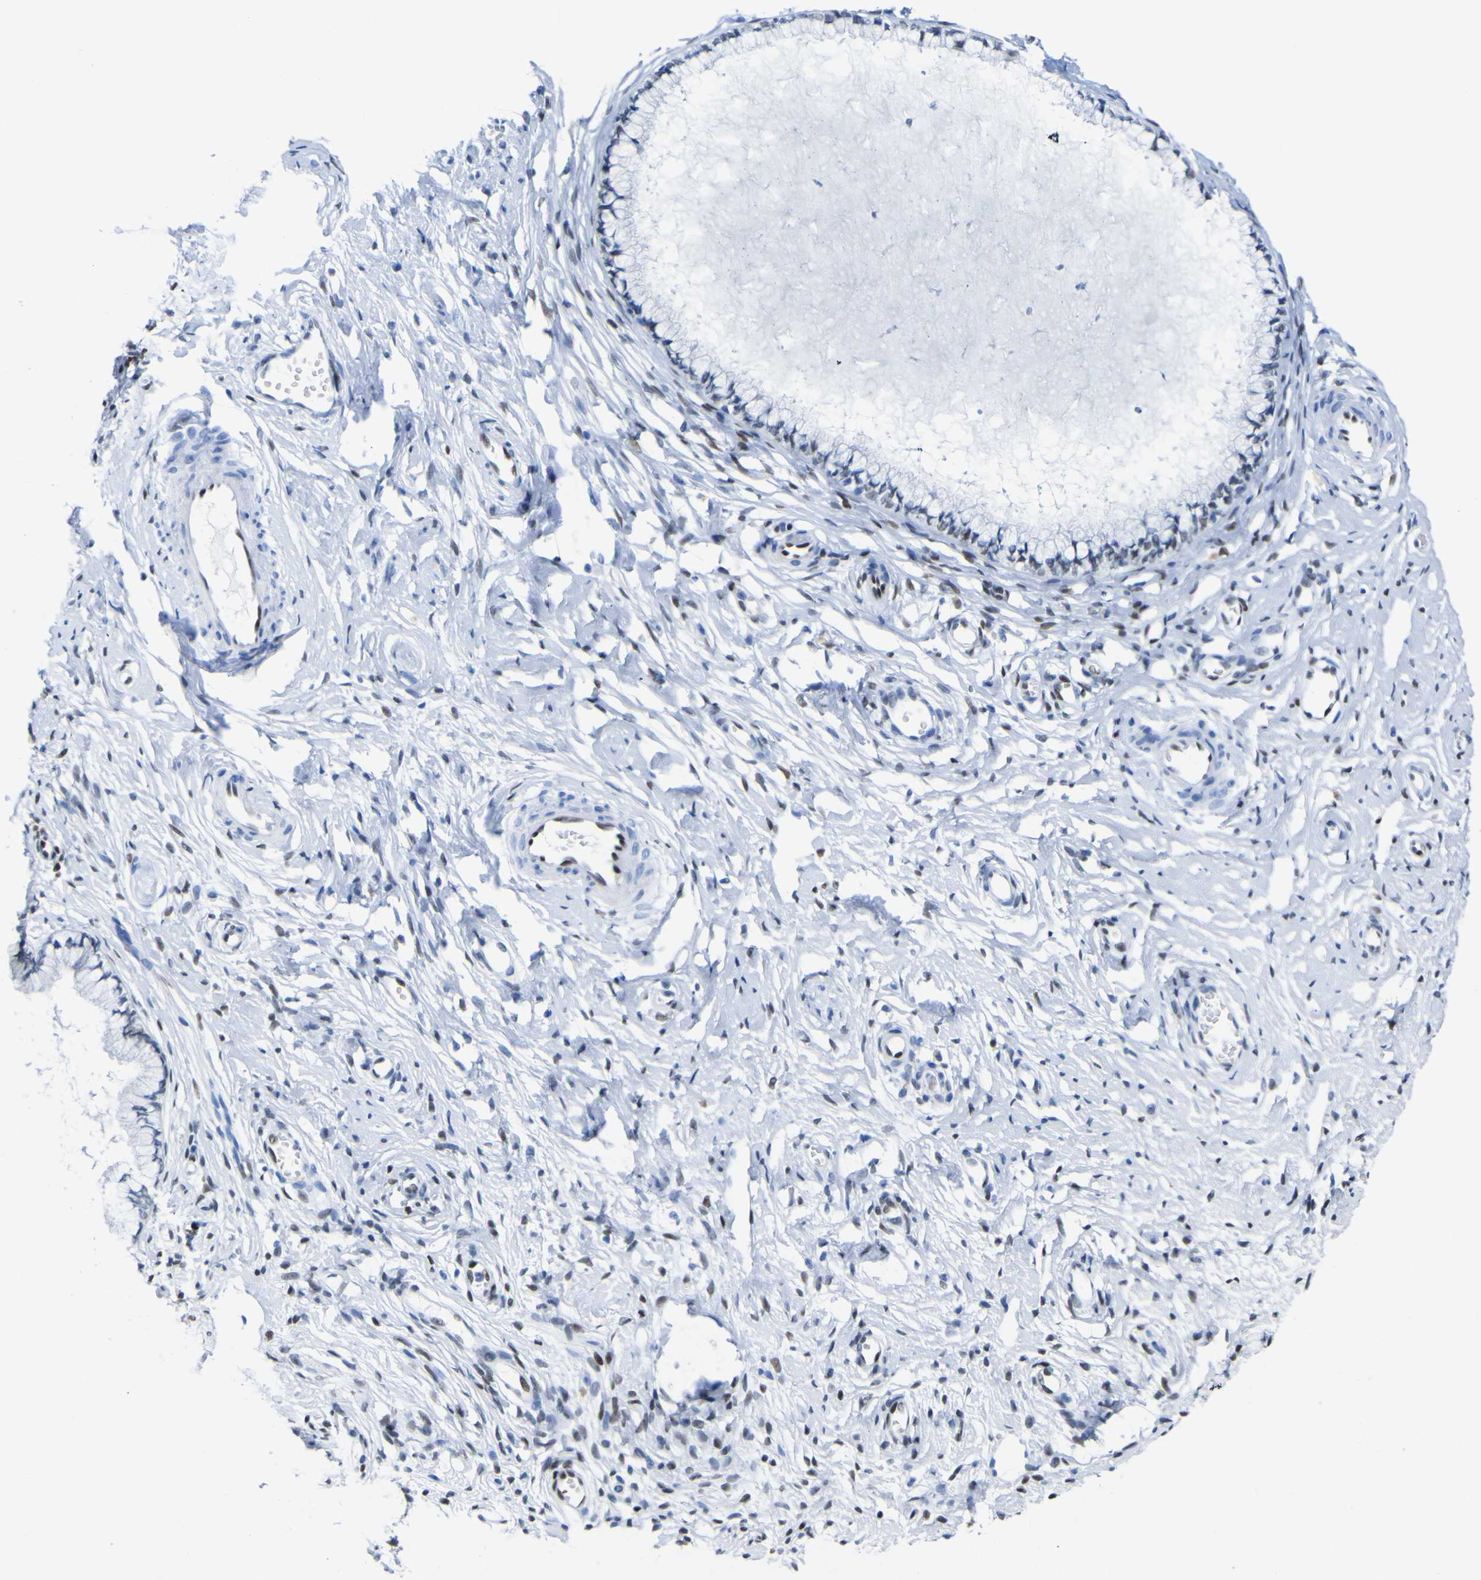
{"staining": {"intensity": "negative", "quantity": "none", "location": "none"}, "tissue": "cervix", "cell_type": "Glandular cells", "image_type": "normal", "snomed": [{"axis": "morphology", "description": "Normal tissue, NOS"}, {"axis": "topography", "description": "Cervix"}], "caption": "There is no significant positivity in glandular cells of cervix. (DAB (3,3'-diaminobenzidine) immunohistochemistry (IHC) visualized using brightfield microscopy, high magnification).", "gene": "DACH1", "patient": {"sex": "female", "age": 65}}